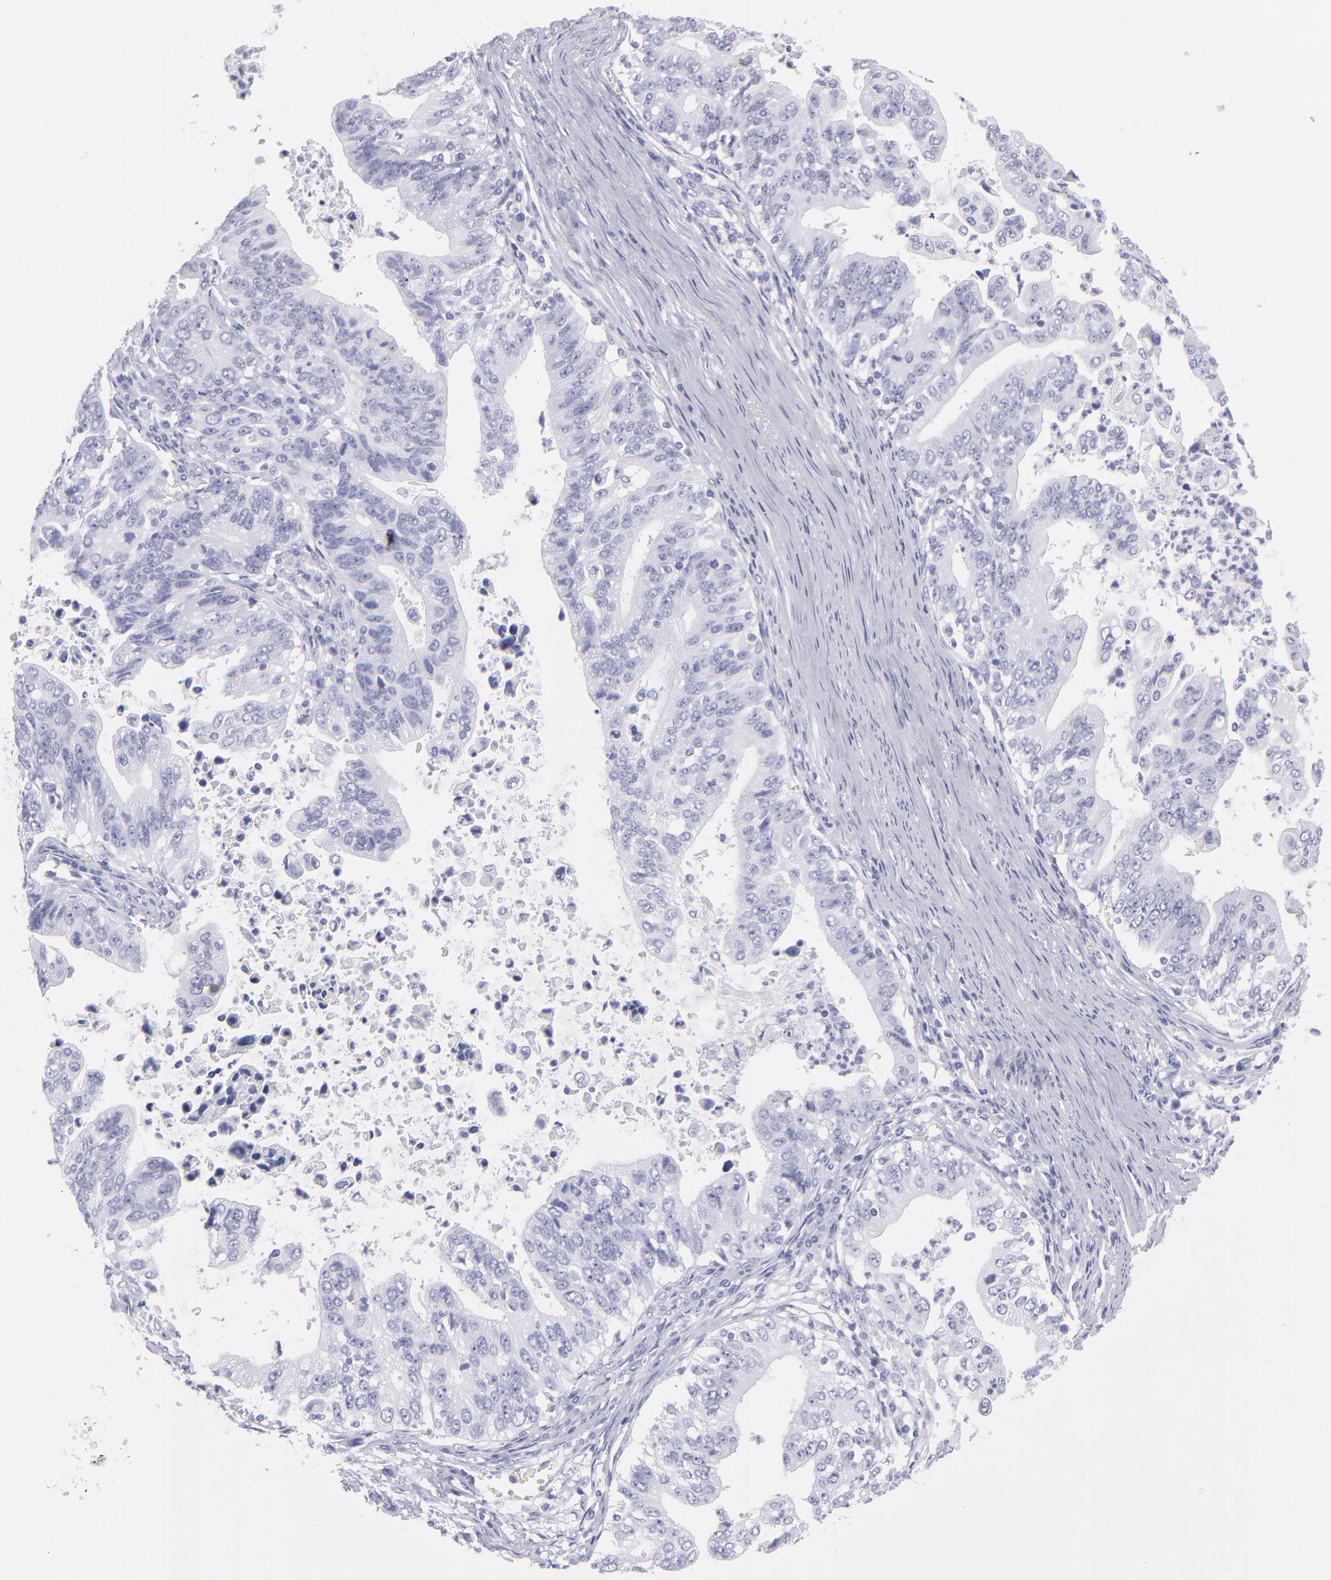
{"staining": {"intensity": "negative", "quantity": "none", "location": "none"}, "tissue": "stomach cancer", "cell_type": "Tumor cells", "image_type": "cancer", "snomed": [{"axis": "morphology", "description": "Adenocarcinoma, NOS"}, {"axis": "topography", "description": "Stomach, upper"}], "caption": "There is no significant positivity in tumor cells of adenocarcinoma (stomach).", "gene": "MB", "patient": {"sex": "female", "age": 50}}